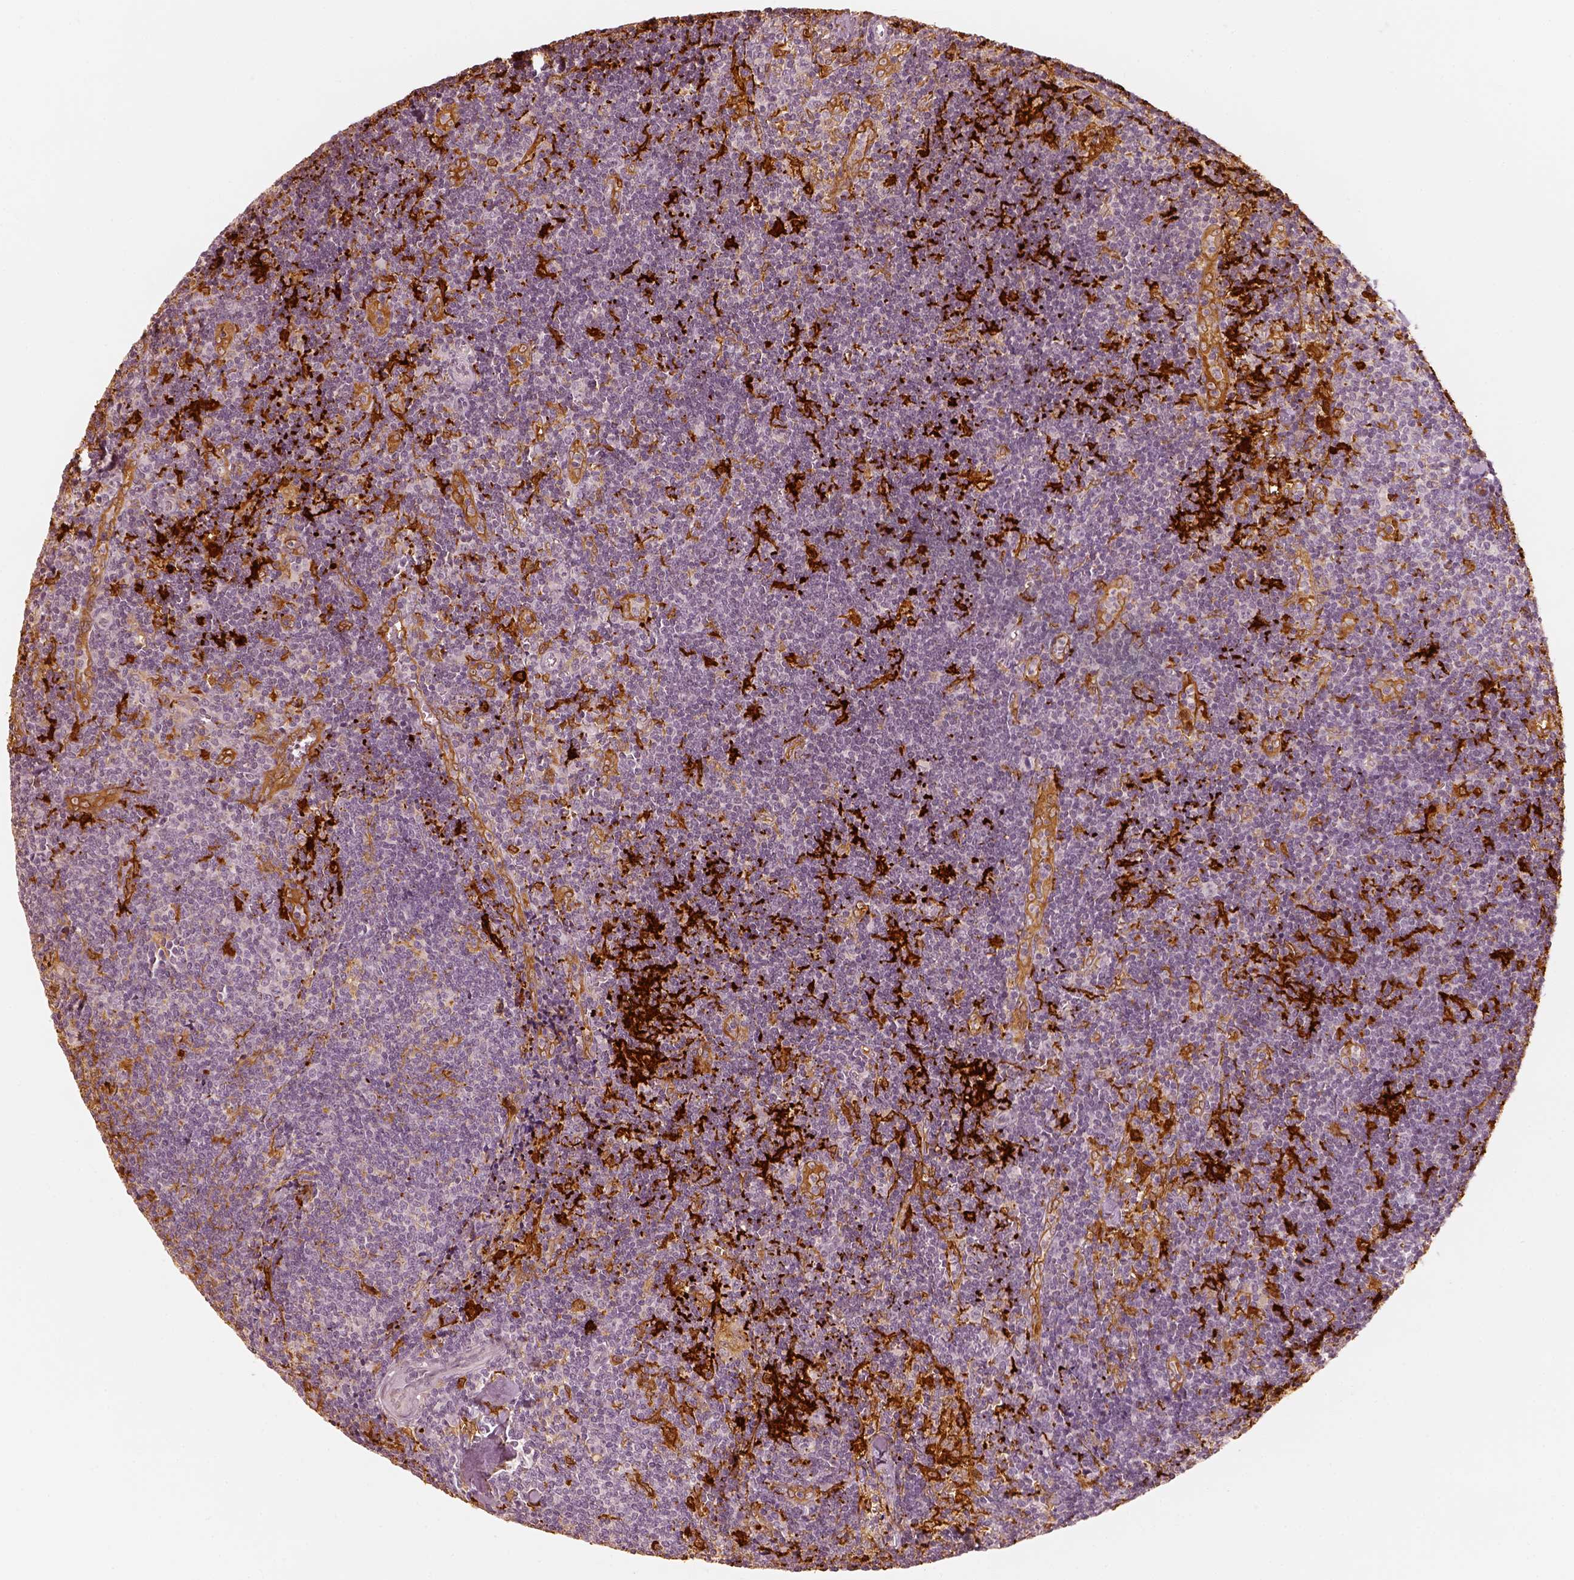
{"staining": {"intensity": "moderate", "quantity": "<25%", "location": "cytoplasmic/membranous"}, "tissue": "lymph node", "cell_type": "Germinal center cells", "image_type": "normal", "snomed": [{"axis": "morphology", "description": "Normal tissue, NOS"}, {"axis": "topography", "description": "Lymph node"}], "caption": "Immunohistochemistry (IHC) histopathology image of normal human lymph node stained for a protein (brown), which shows low levels of moderate cytoplasmic/membranous expression in about <25% of germinal center cells.", "gene": "FSCN1", "patient": {"sex": "female", "age": 52}}